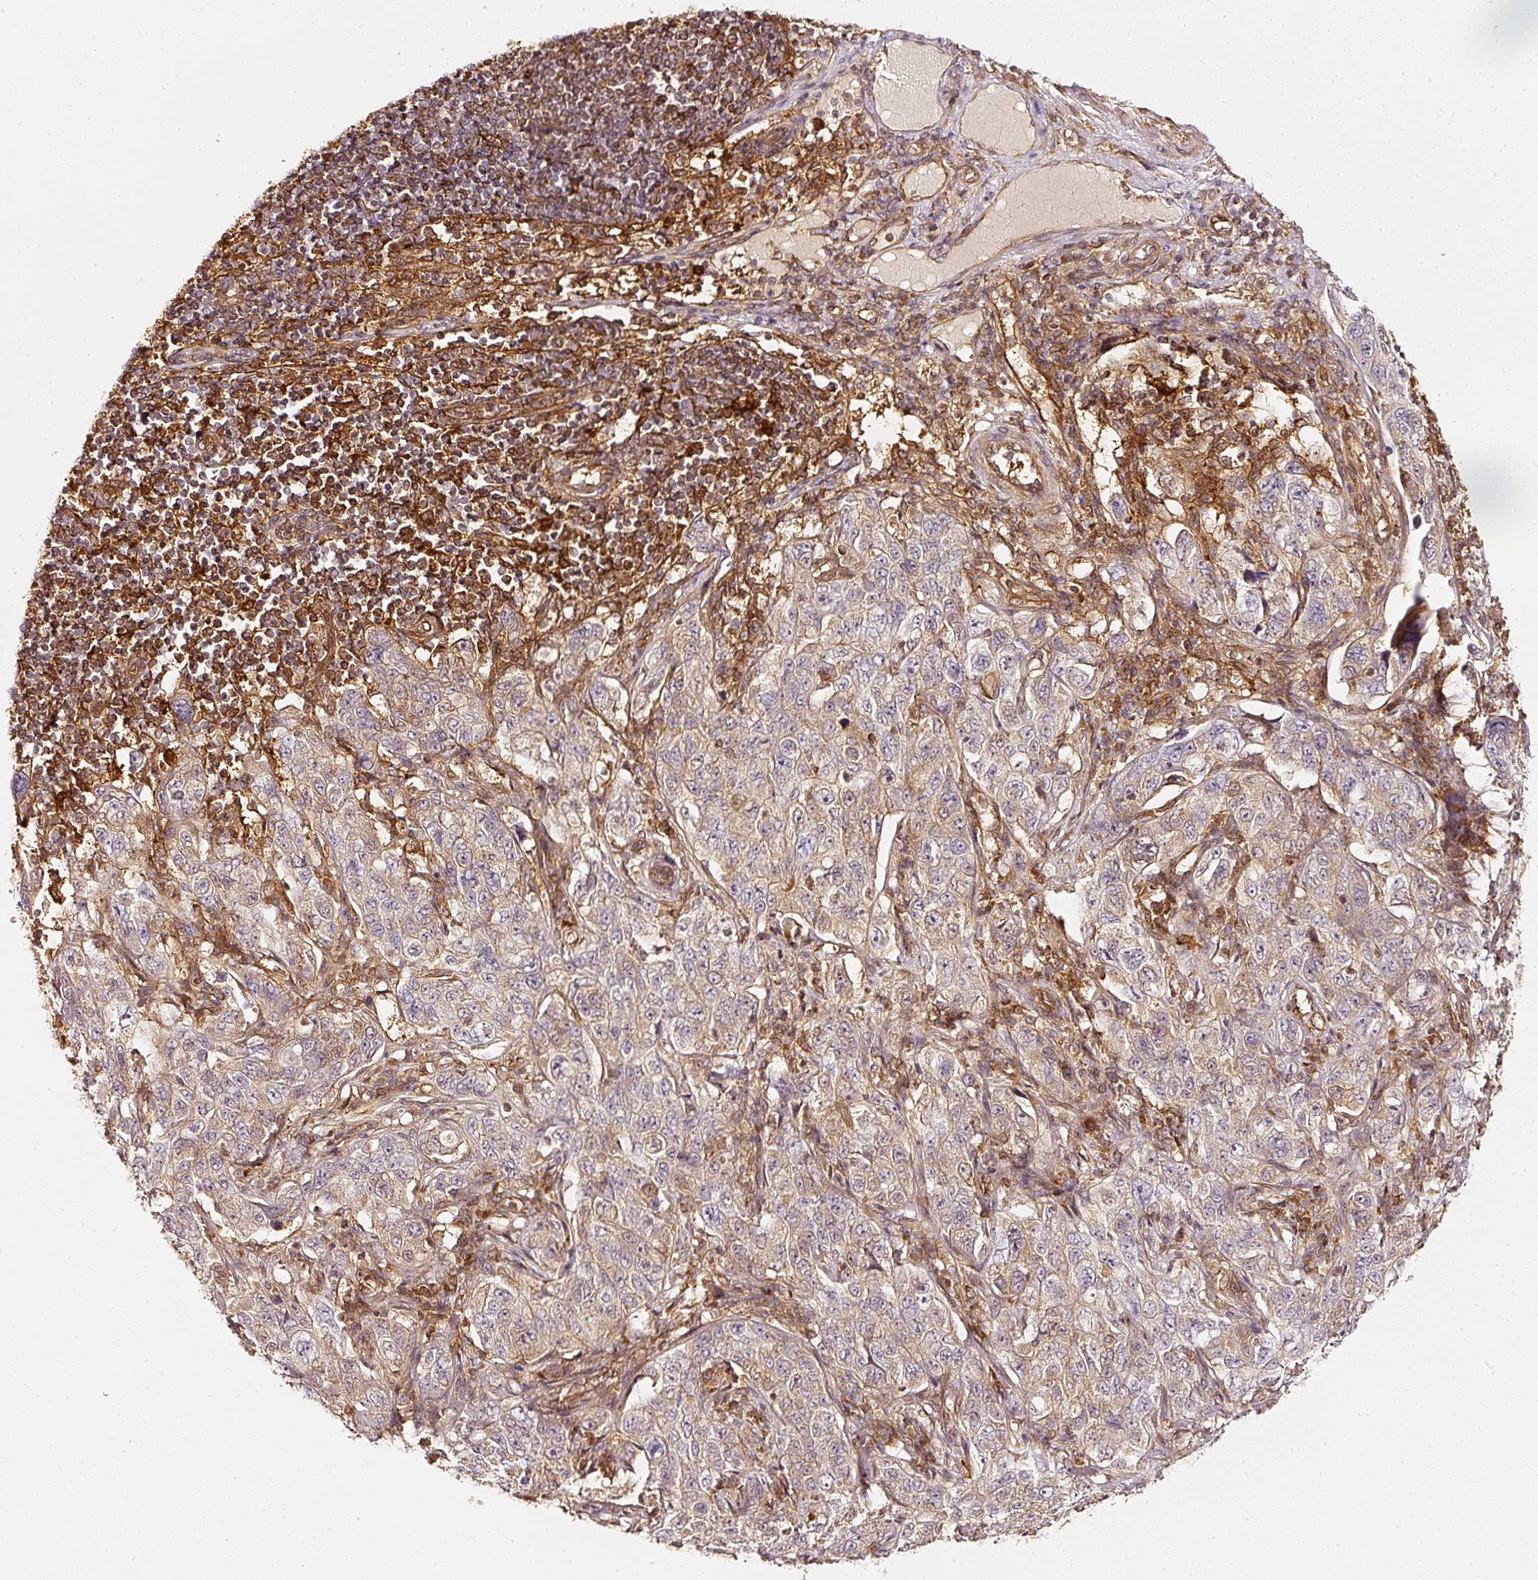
{"staining": {"intensity": "weak", "quantity": ">75%", "location": "cytoplasmic/membranous,nuclear"}, "tissue": "pancreatic cancer", "cell_type": "Tumor cells", "image_type": "cancer", "snomed": [{"axis": "morphology", "description": "Adenocarcinoma, NOS"}, {"axis": "topography", "description": "Pancreas"}], "caption": "Brown immunohistochemical staining in human pancreatic cancer reveals weak cytoplasmic/membranous and nuclear positivity in approximately >75% of tumor cells. (IHC, brightfield microscopy, high magnification).", "gene": "ASMTL", "patient": {"sex": "male", "age": 68}}